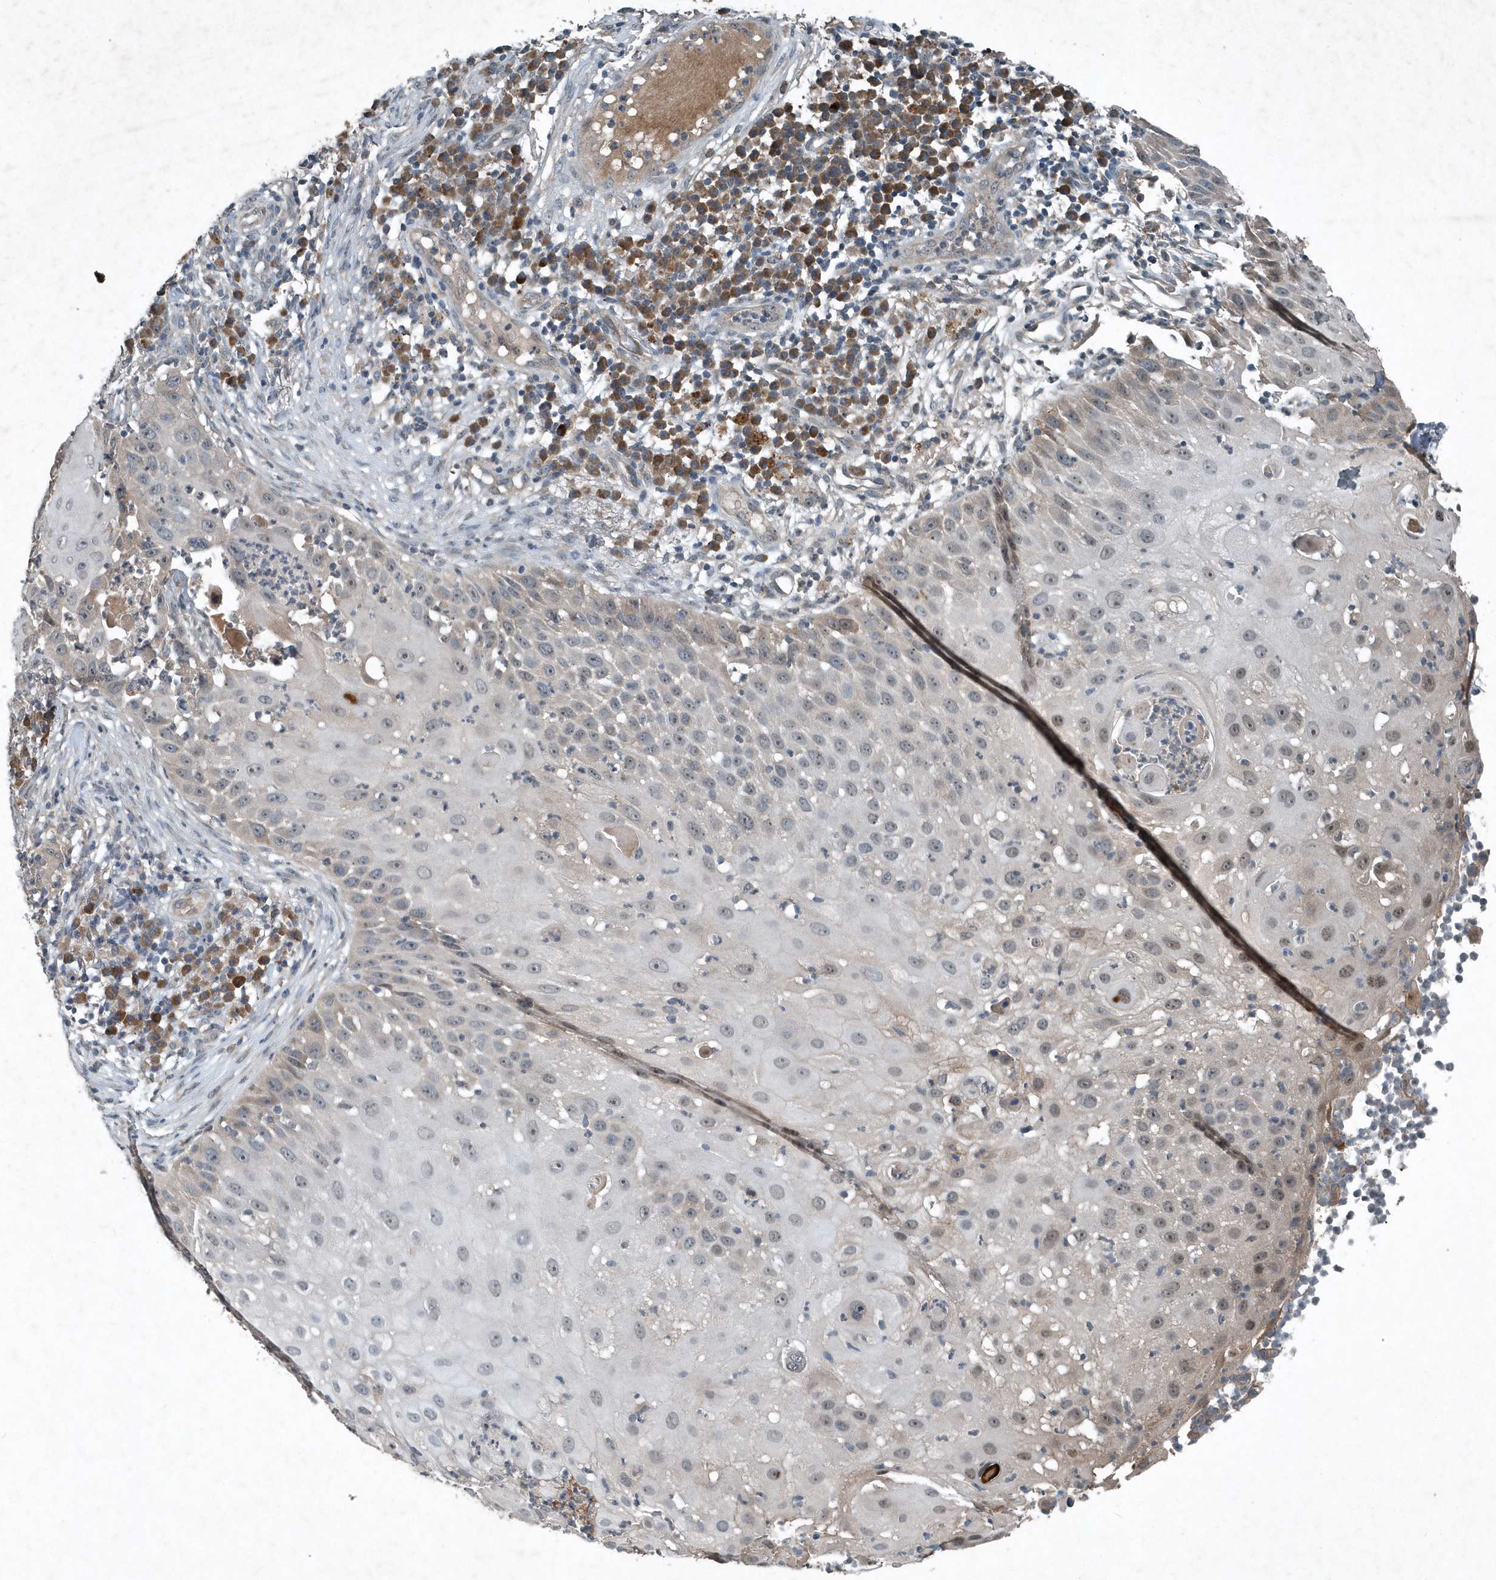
{"staining": {"intensity": "negative", "quantity": "none", "location": "none"}, "tissue": "skin cancer", "cell_type": "Tumor cells", "image_type": "cancer", "snomed": [{"axis": "morphology", "description": "Squamous cell carcinoma, NOS"}, {"axis": "topography", "description": "Skin"}], "caption": "The photomicrograph displays no staining of tumor cells in skin cancer. (DAB immunohistochemistry with hematoxylin counter stain).", "gene": "SCFD2", "patient": {"sex": "female", "age": 44}}